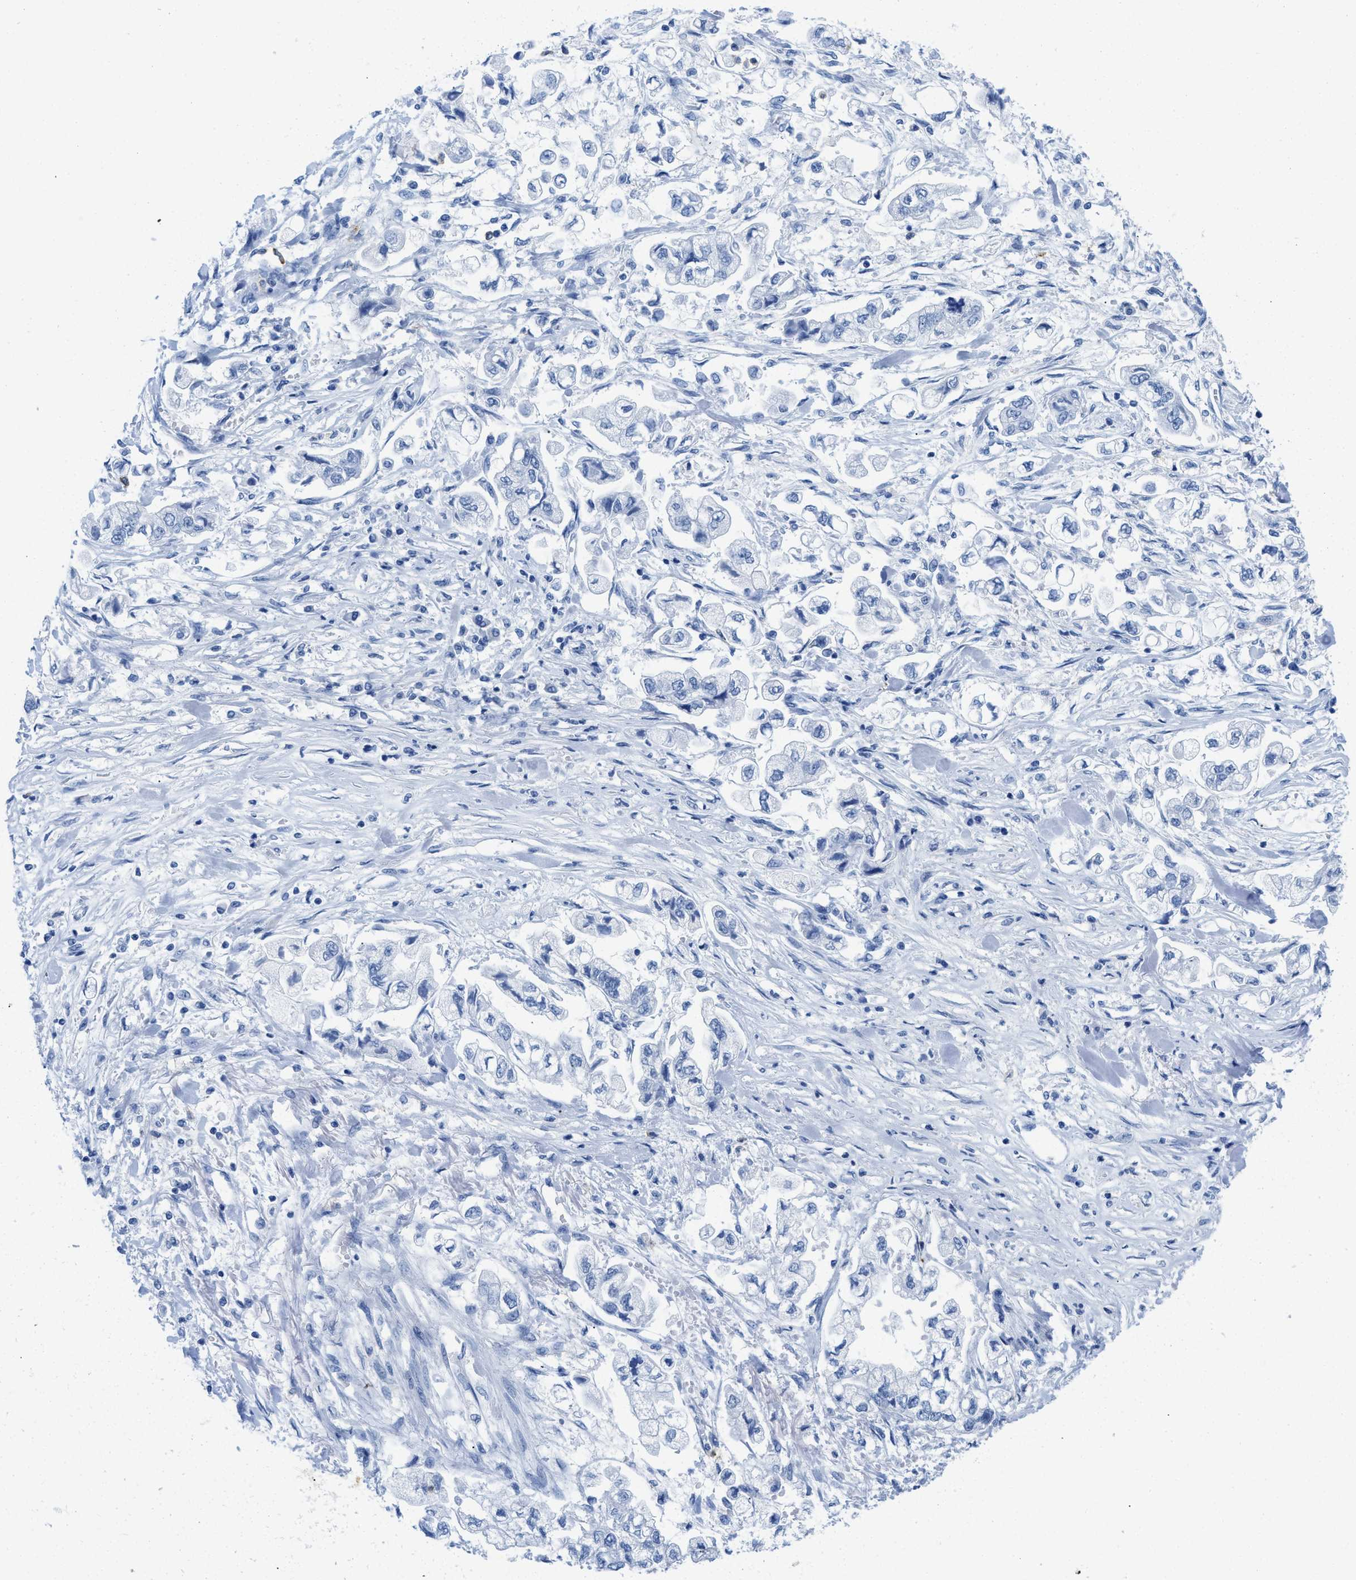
{"staining": {"intensity": "negative", "quantity": "none", "location": "none"}, "tissue": "stomach cancer", "cell_type": "Tumor cells", "image_type": "cancer", "snomed": [{"axis": "morphology", "description": "Normal tissue, NOS"}, {"axis": "morphology", "description": "Adenocarcinoma, NOS"}, {"axis": "topography", "description": "Stomach"}], "caption": "Stomach cancer (adenocarcinoma) stained for a protein using IHC displays no expression tumor cells.", "gene": "CR1", "patient": {"sex": "male", "age": 62}}